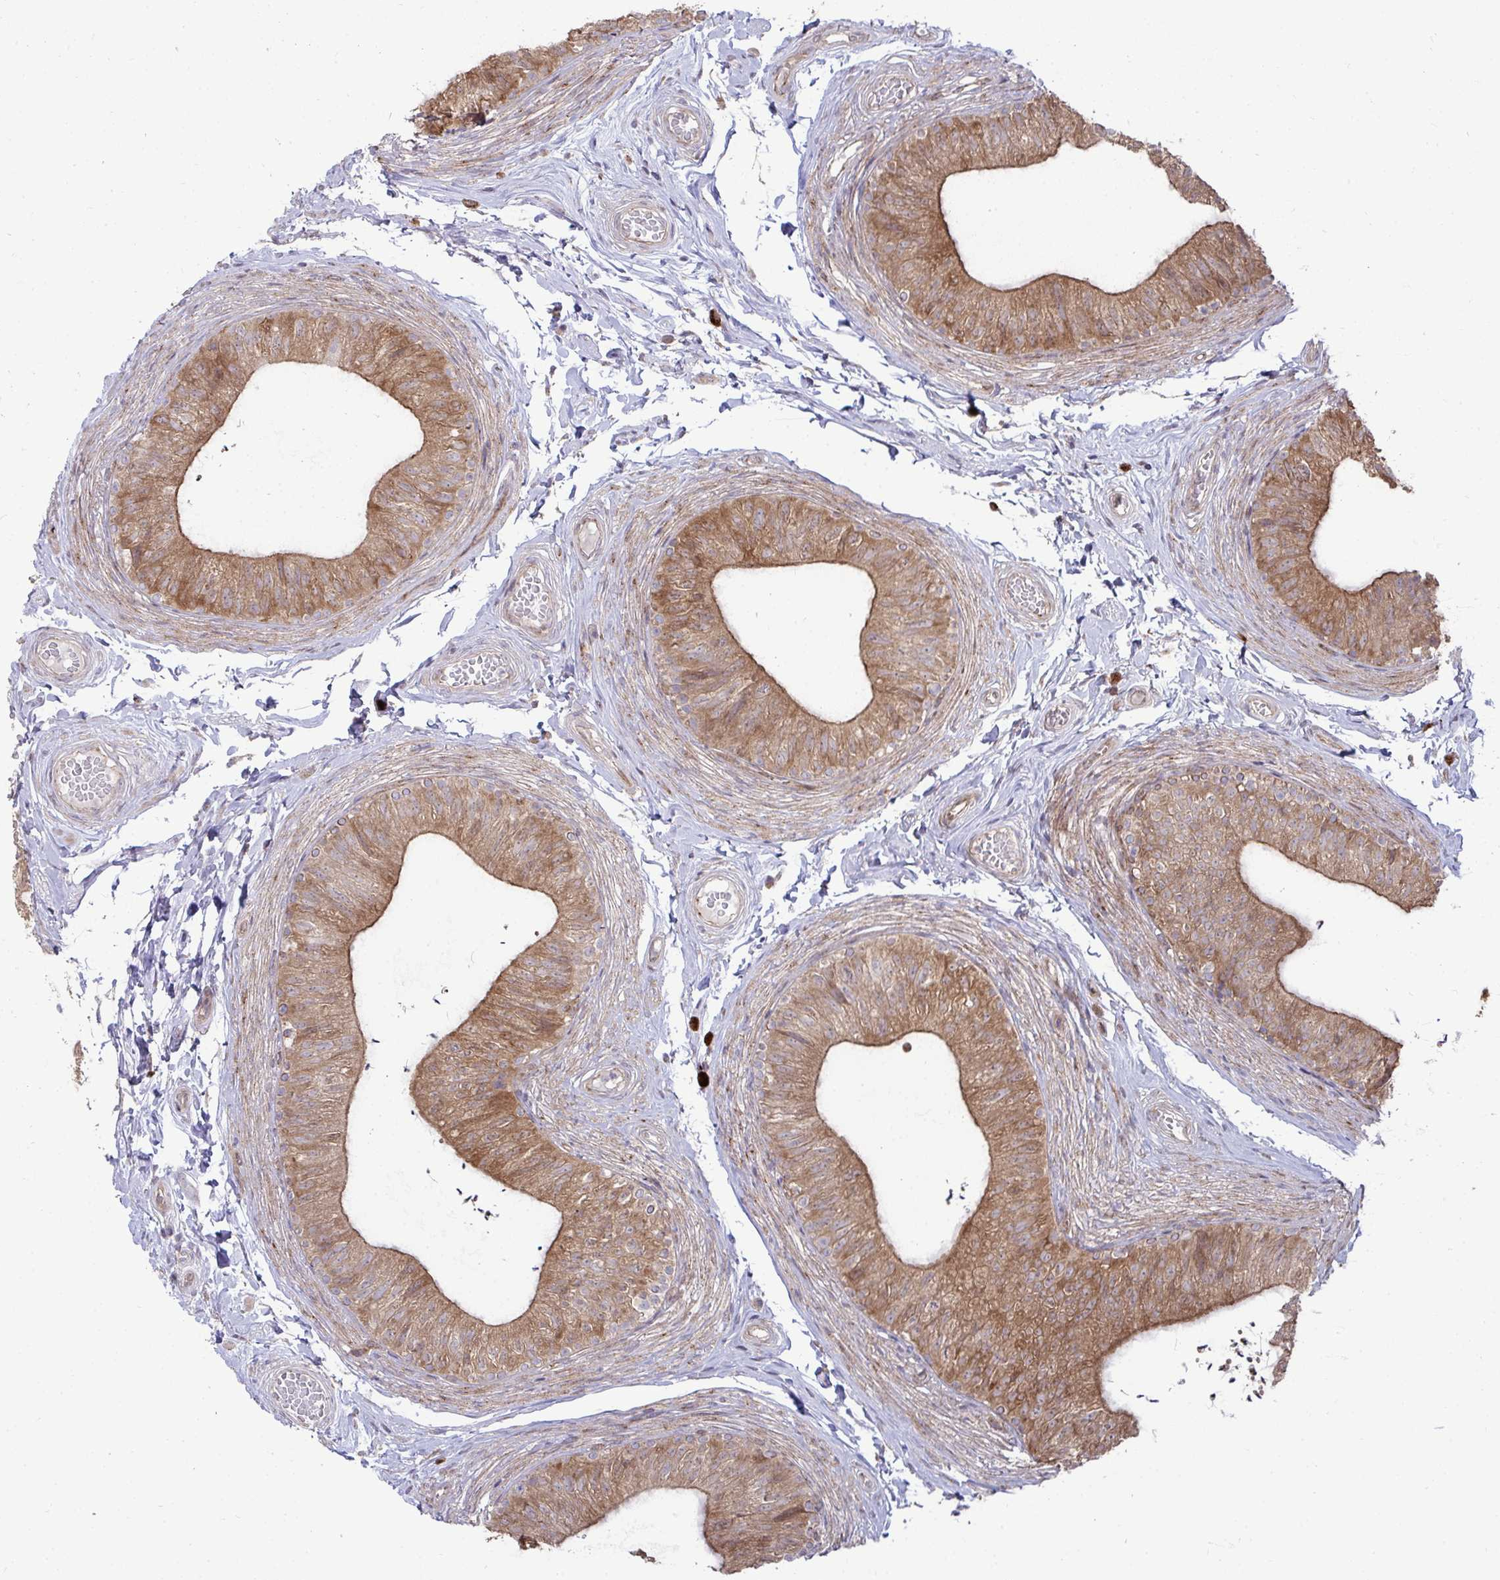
{"staining": {"intensity": "moderate", "quantity": ">75%", "location": "cytoplasmic/membranous"}, "tissue": "epididymis", "cell_type": "Glandular cells", "image_type": "normal", "snomed": [{"axis": "morphology", "description": "Normal tissue, NOS"}, {"axis": "topography", "description": "Epididymis, spermatic cord, NOS"}, {"axis": "topography", "description": "Epididymis"}, {"axis": "topography", "description": "Peripheral nerve tissue"}], "caption": "Immunohistochemistry photomicrograph of unremarkable epididymis: epididymis stained using IHC shows medium levels of moderate protein expression localized specifically in the cytoplasmic/membranous of glandular cells, appearing as a cytoplasmic/membranous brown color.", "gene": "SH2D1B", "patient": {"sex": "male", "age": 29}}